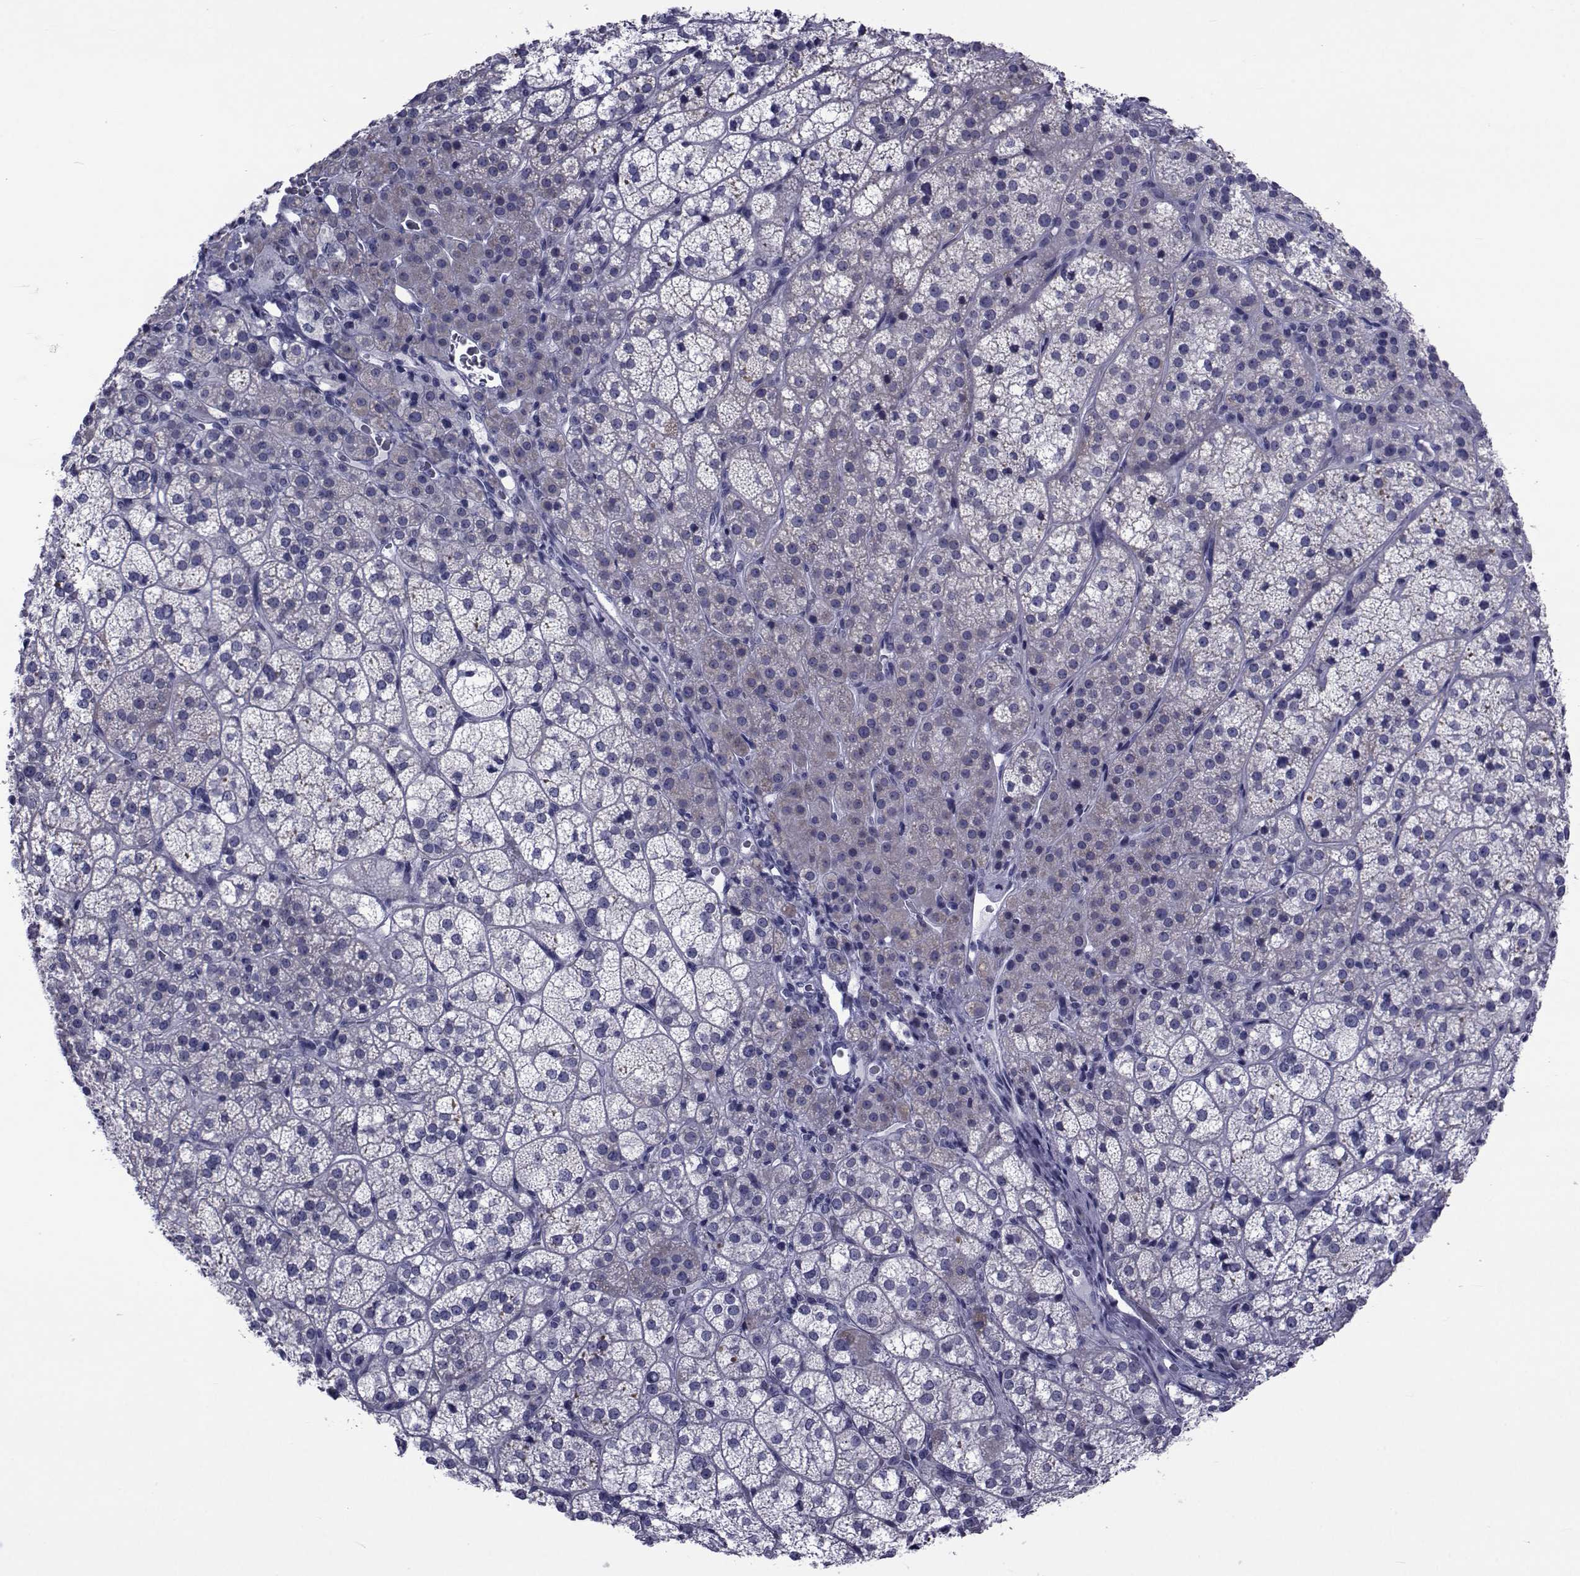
{"staining": {"intensity": "negative", "quantity": "none", "location": "none"}, "tissue": "adrenal gland", "cell_type": "Glandular cells", "image_type": "normal", "snomed": [{"axis": "morphology", "description": "Normal tissue, NOS"}, {"axis": "topography", "description": "Adrenal gland"}], "caption": "Protein analysis of normal adrenal gland displays no significant positivity in glandular cells. (DAB IHC, high magnification).", "gene": "GKAP1", "patient": {"sex": "female", "age": 60}}